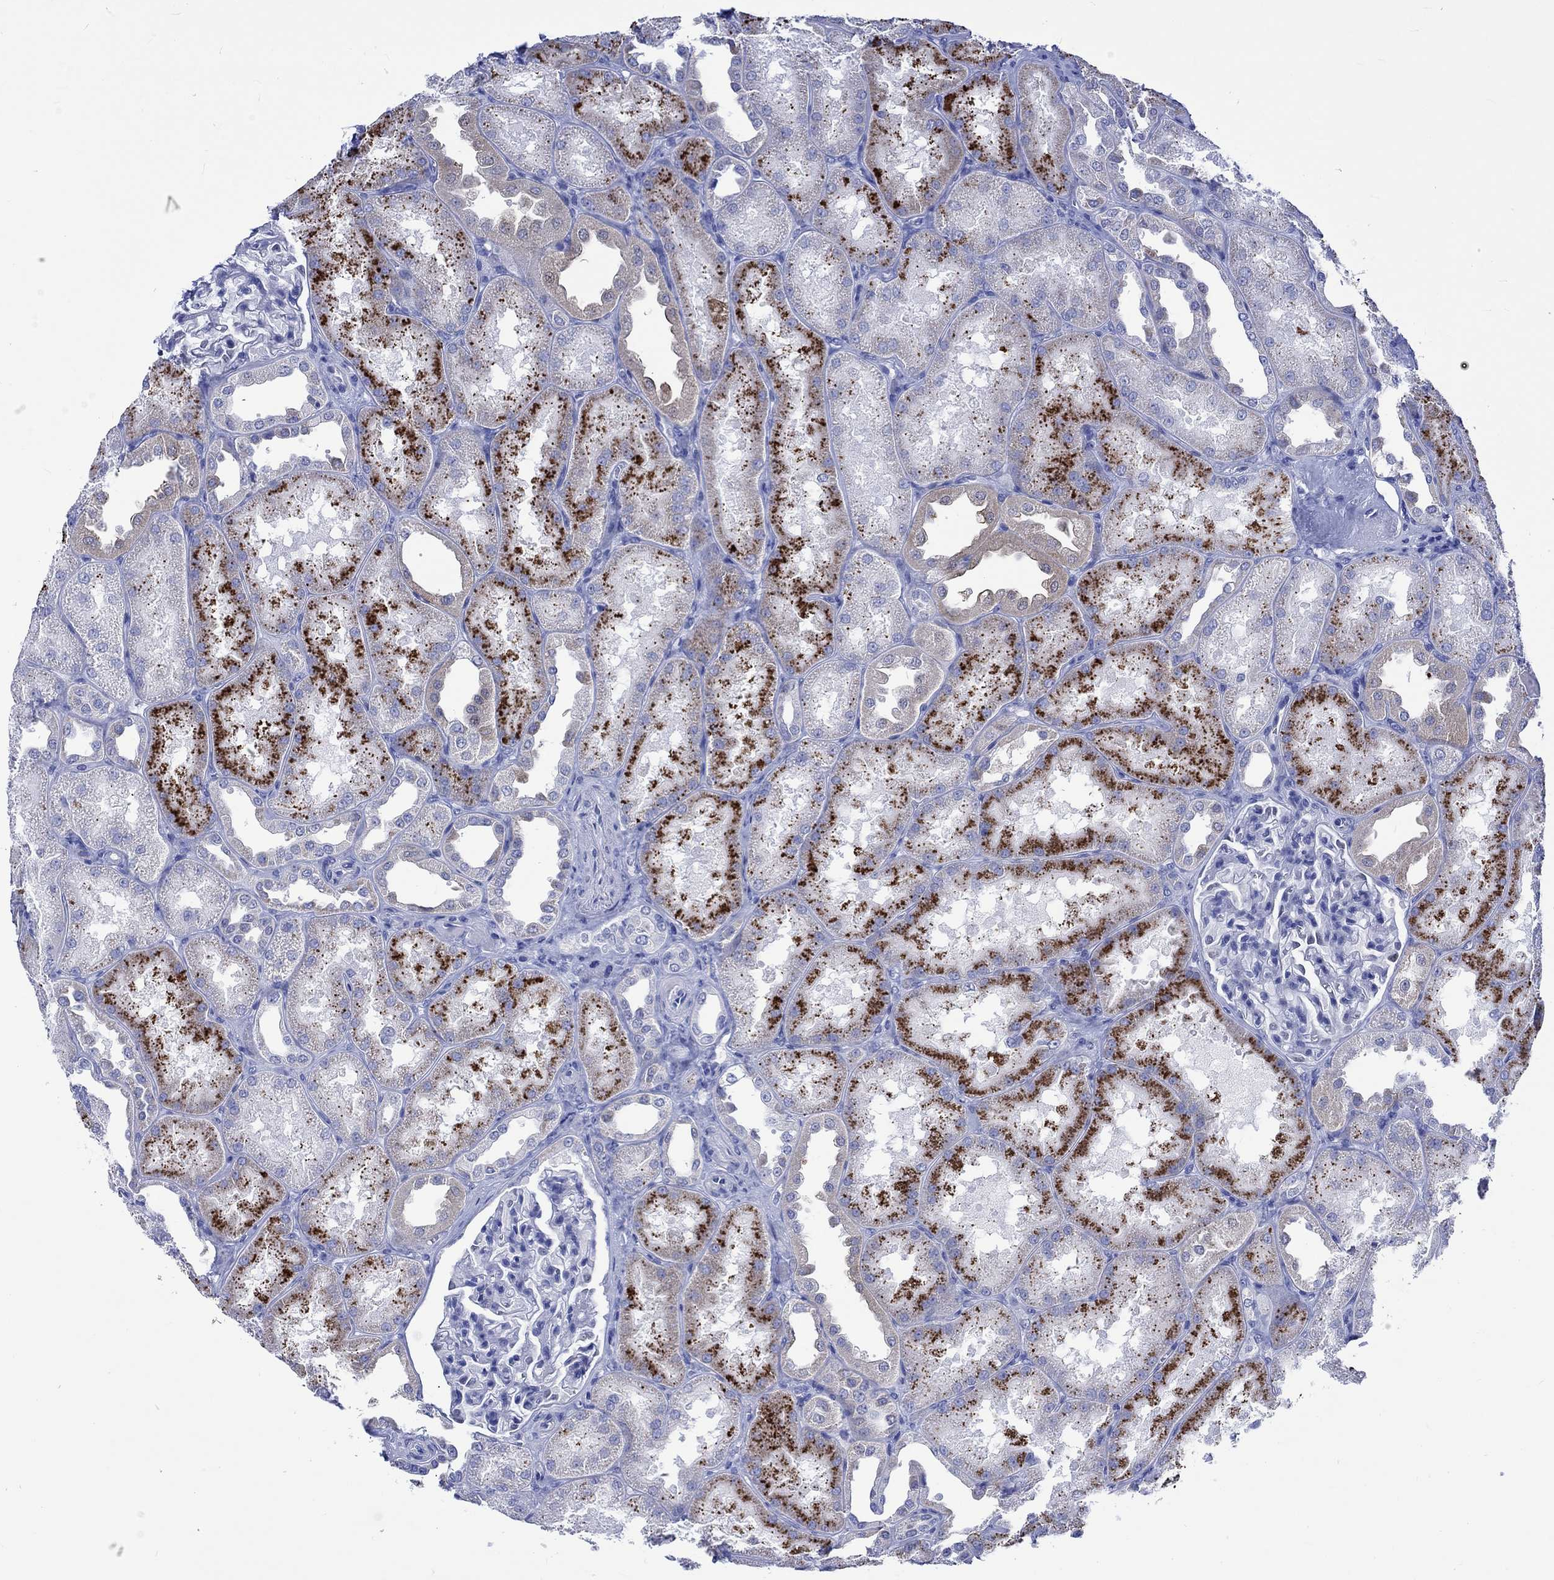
{"staining": {"intensity": "negative", "quantity": "none", "location": "none"}, "tissue": "kidney", "cell_type": "Cells in glomeruli", "image_type": "normal", "snomed": [{"axis": "morphology", "description": "Normal tissue, NOS"}, {"axis": "topography", "description": "Kidney"}], "caption": "An image of human kidney is negative for staining in cells in glomeruli. (DAB IHC with hematoxylin counter stain).", "gene": "KLHL33", "patient": {"sex": "male", "age": 61}}